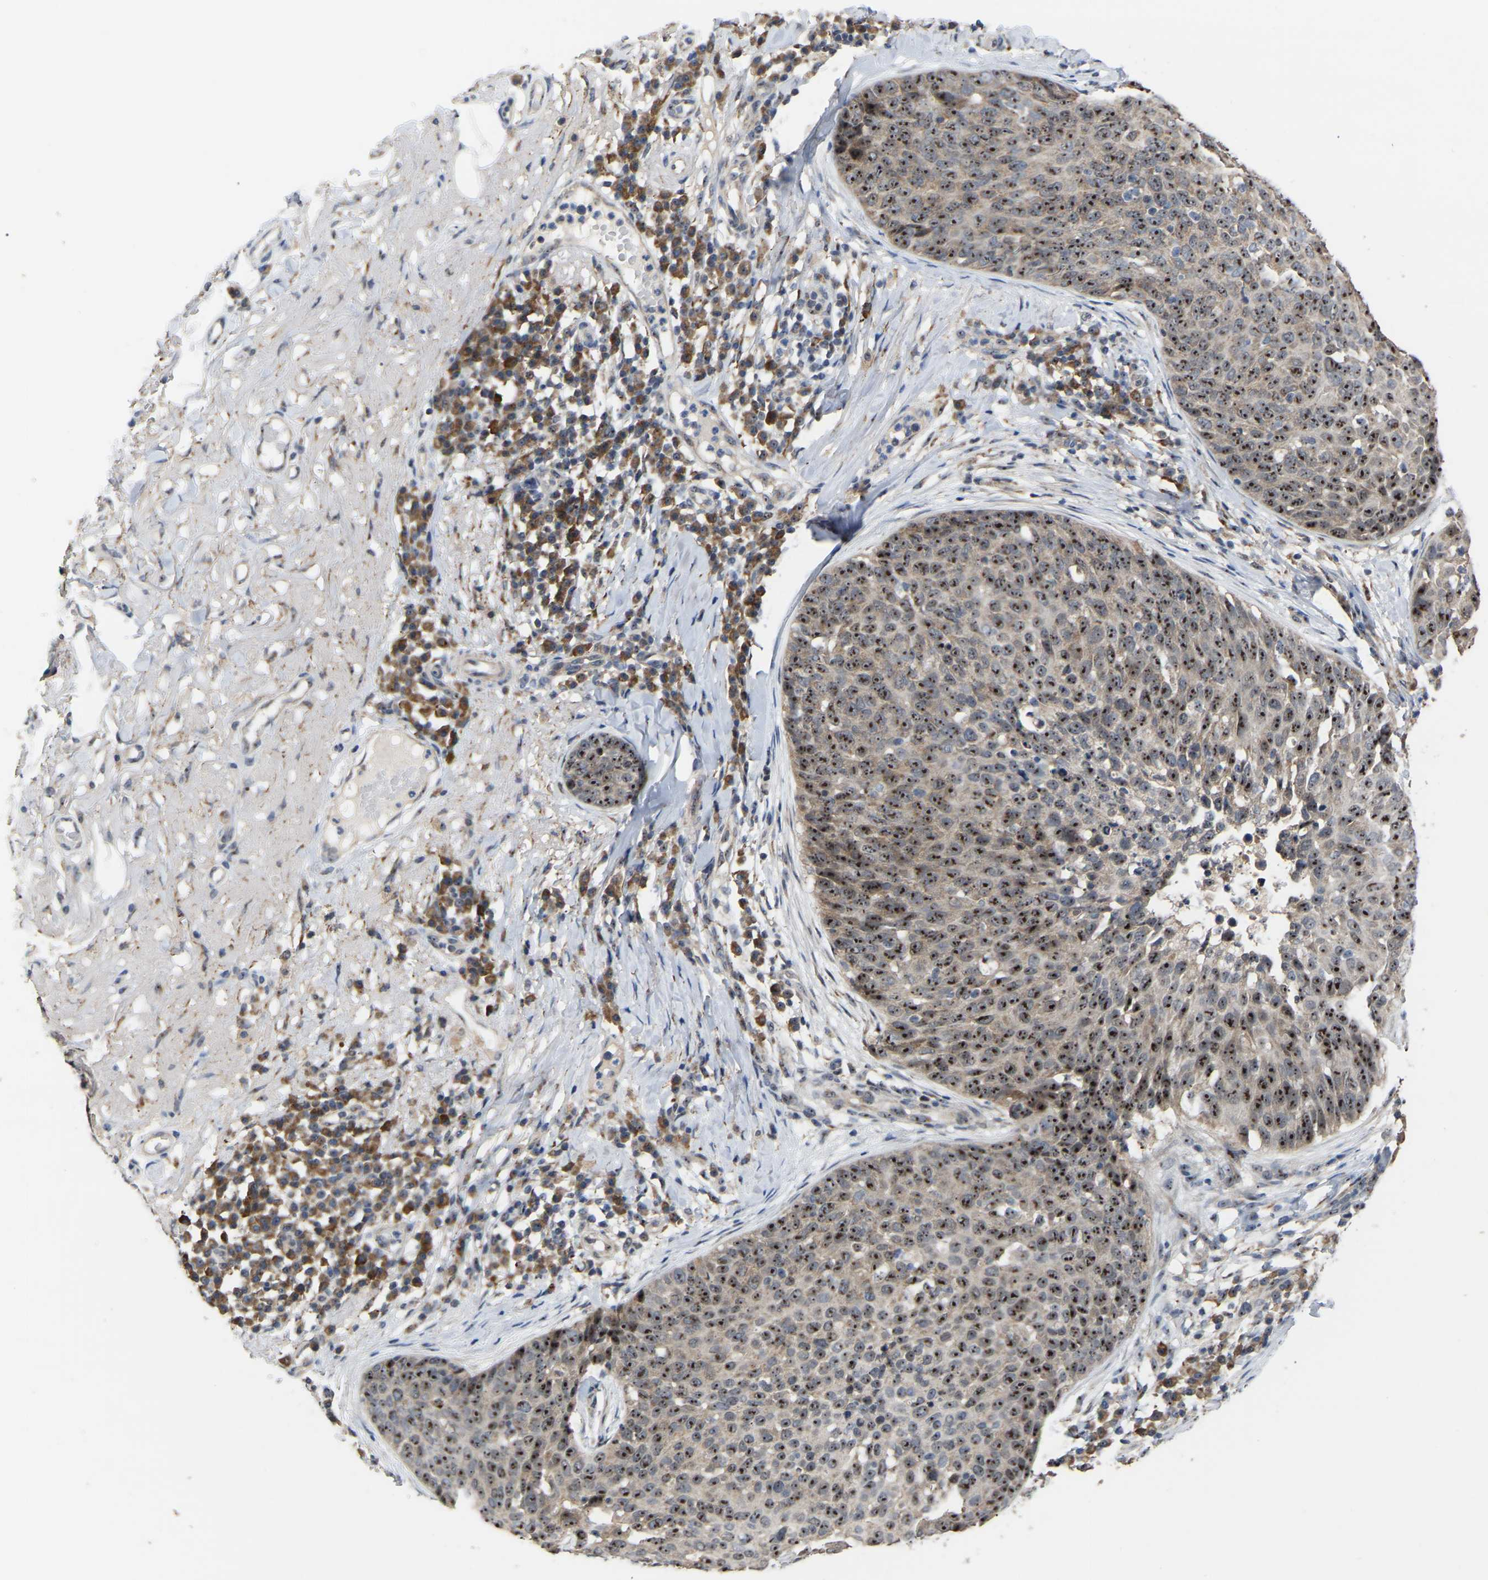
{"staining": {"intensity": "strong", "quantity": ">75%", "location": "nuclear"}, "tissue": "skin cancer", "cell_type": "Tumor cells", "image_type": "cancer", "snomed": [{"axis": "morphology", "description": "Squamous cell carcinoma in situ, NOS"}, {"axis": "morphology", "description": "Squamous cell carcinoma, NOS"}, {"axis": "topography", "description": "Skin"}], "caption": "Immunohistochemical staining of human skin cancer (squamous cell carcinoma in situ) displays high levels of strong nuclear protein expression in approximately >75% of tumor cells. (DAB IHC with brightfield microscopy, high magnification).", "gene": "NOP53", "patient": {"sex": "male", "age": 93}}